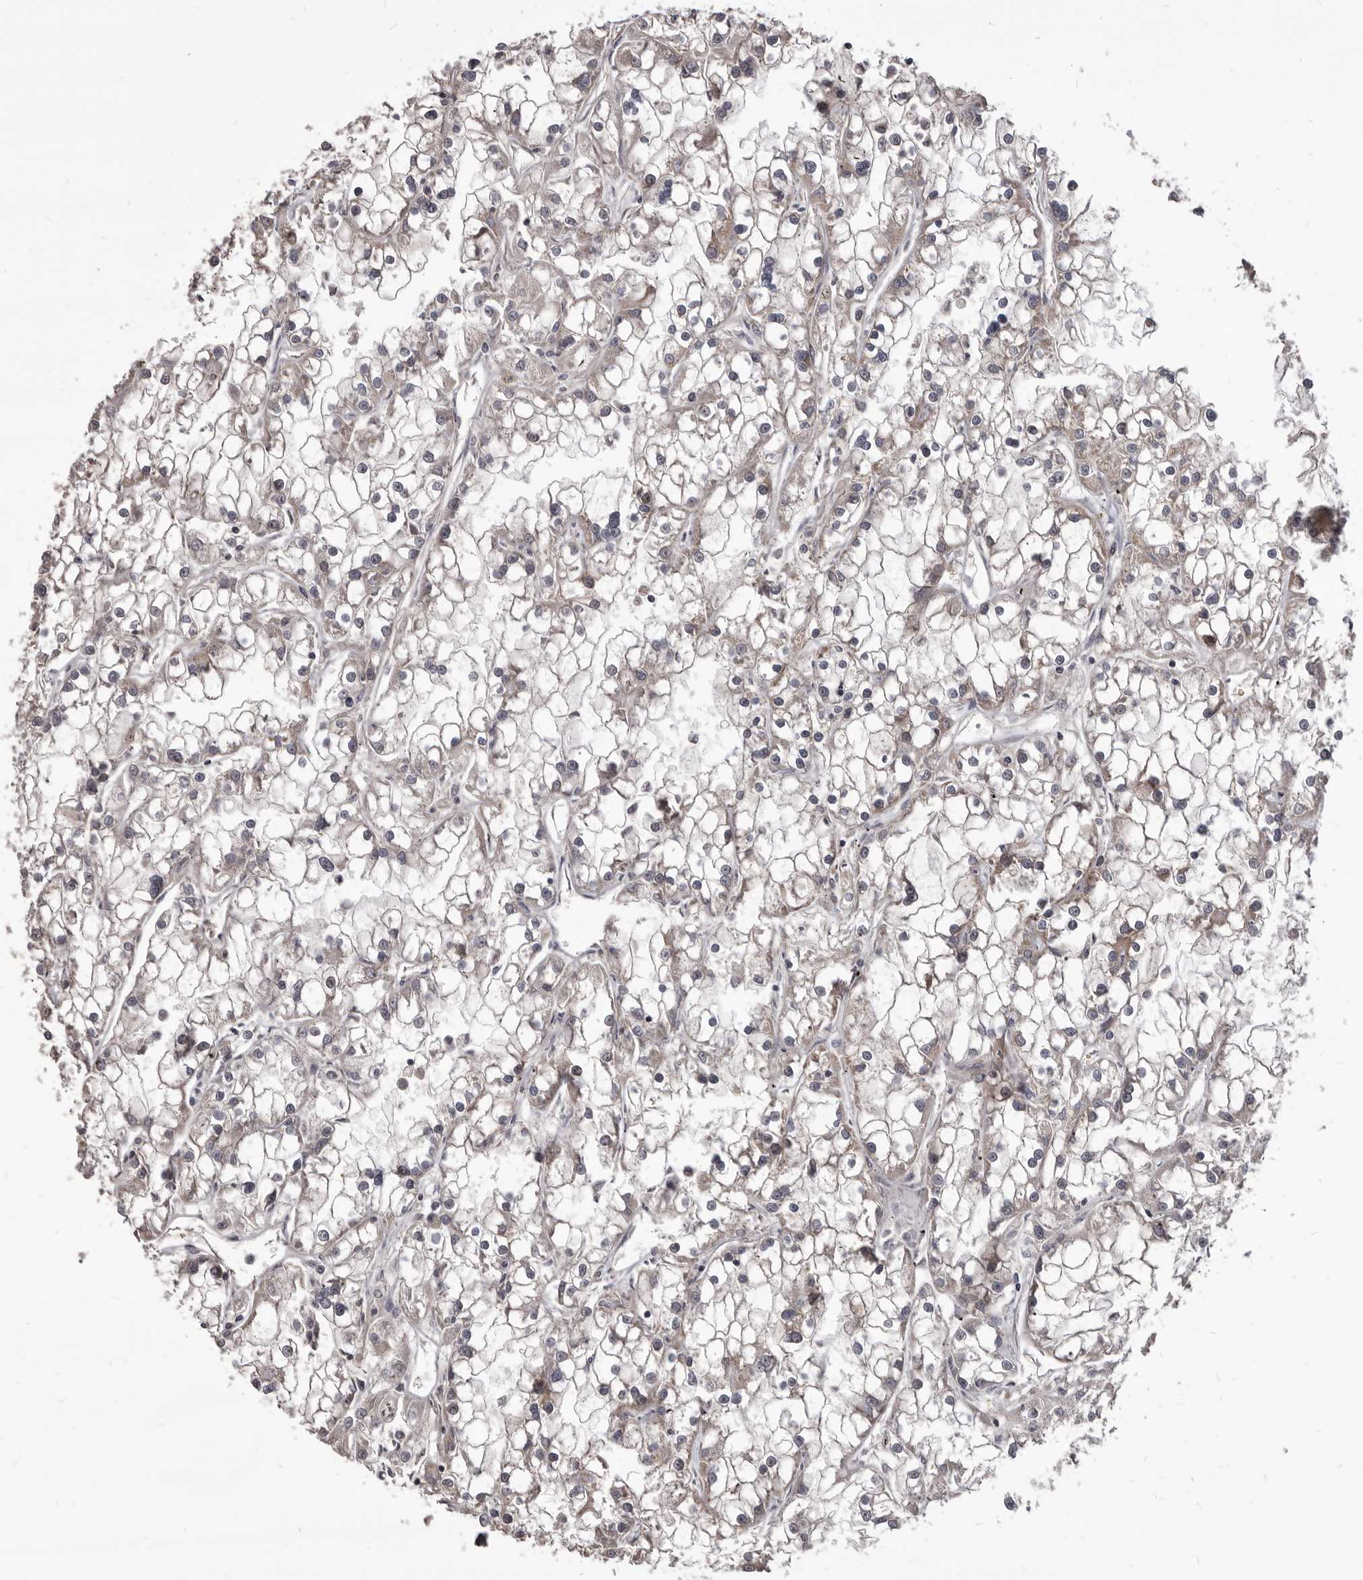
{"staining": {"intensity": "weak", "quantity": "<25%", "location": "cytoplasmic/membranous"}, "tissue": "renal cancer", "cell_type": "Tumor cells", "image_type": "cancer", "snomed": [{"axis": "morphology", "description": "Adenocarcinoma, NOS"}, {"axis": "topography", "description": "Kidney"}], "caption": "Tumor cells are negative for protein expression in human renal cancer. Brightfield microscopy of immunohistochemistry (IHC) stained with DAB (brown) and hematoxylin (blue), captured at high magnification.", "gene": "MAP3K14", "patient": {"sex": "female", "age": 52}}